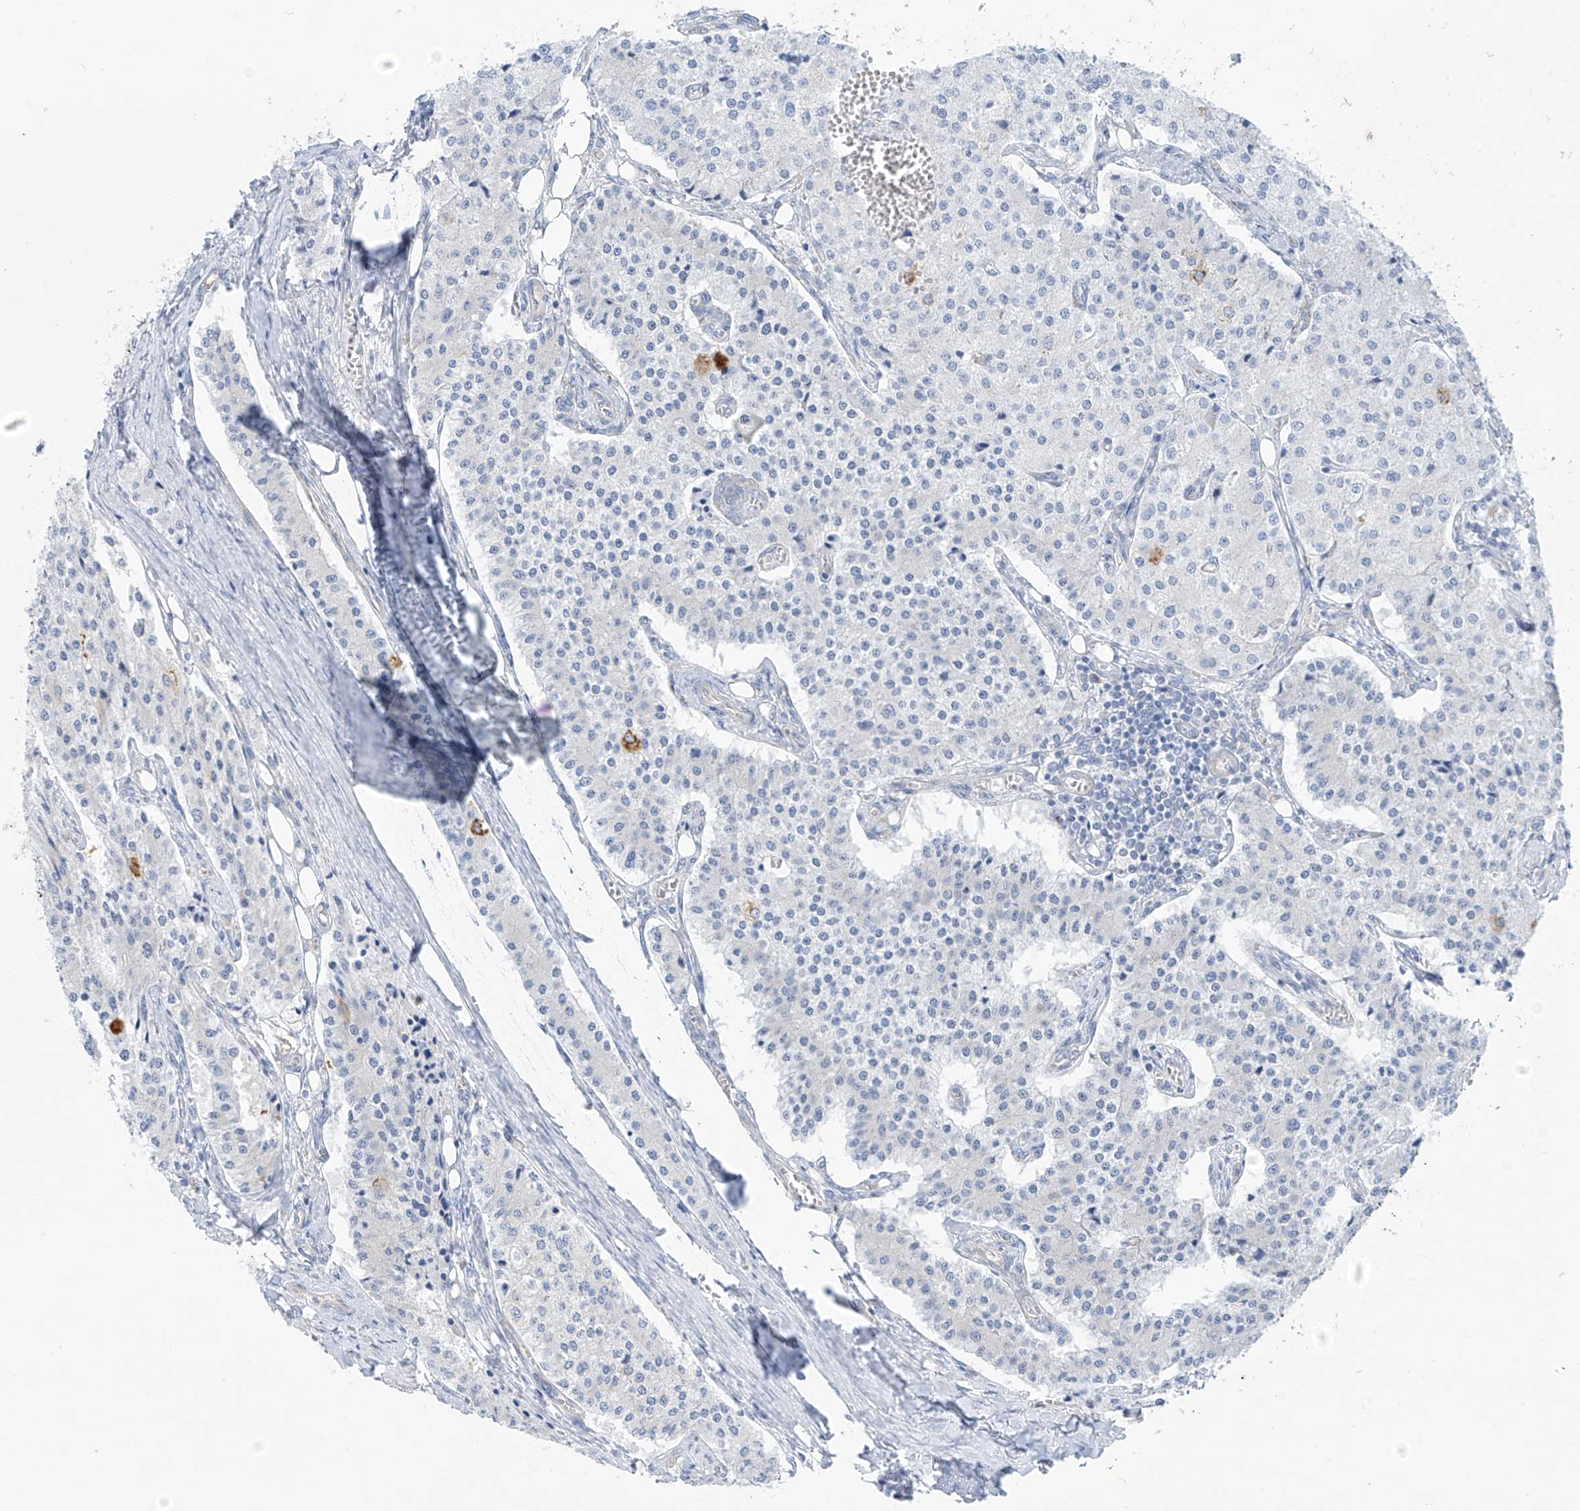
{"staining": {"intensity": "moderate", "quantity": "<25%", "location": "cytoplasmic/membranous"}, "tissue": "carcinoid", "cell_type": "Tumor cells", "image_type": "cancer", "snomed": [{"axis": "morphology", "description": "Carcinoid, malignant, NOS"}, {"axis": "topography", "description": "Colon"}], "caption": "Protein positivity by immunohistochemistry (IHC) reveals moderate cytoplasmic/membranous expression in about <25% of tumor cells in carcinoid (malignant).", "gene": "RCN2", "patient": {"sex": "female", "age": 52}}